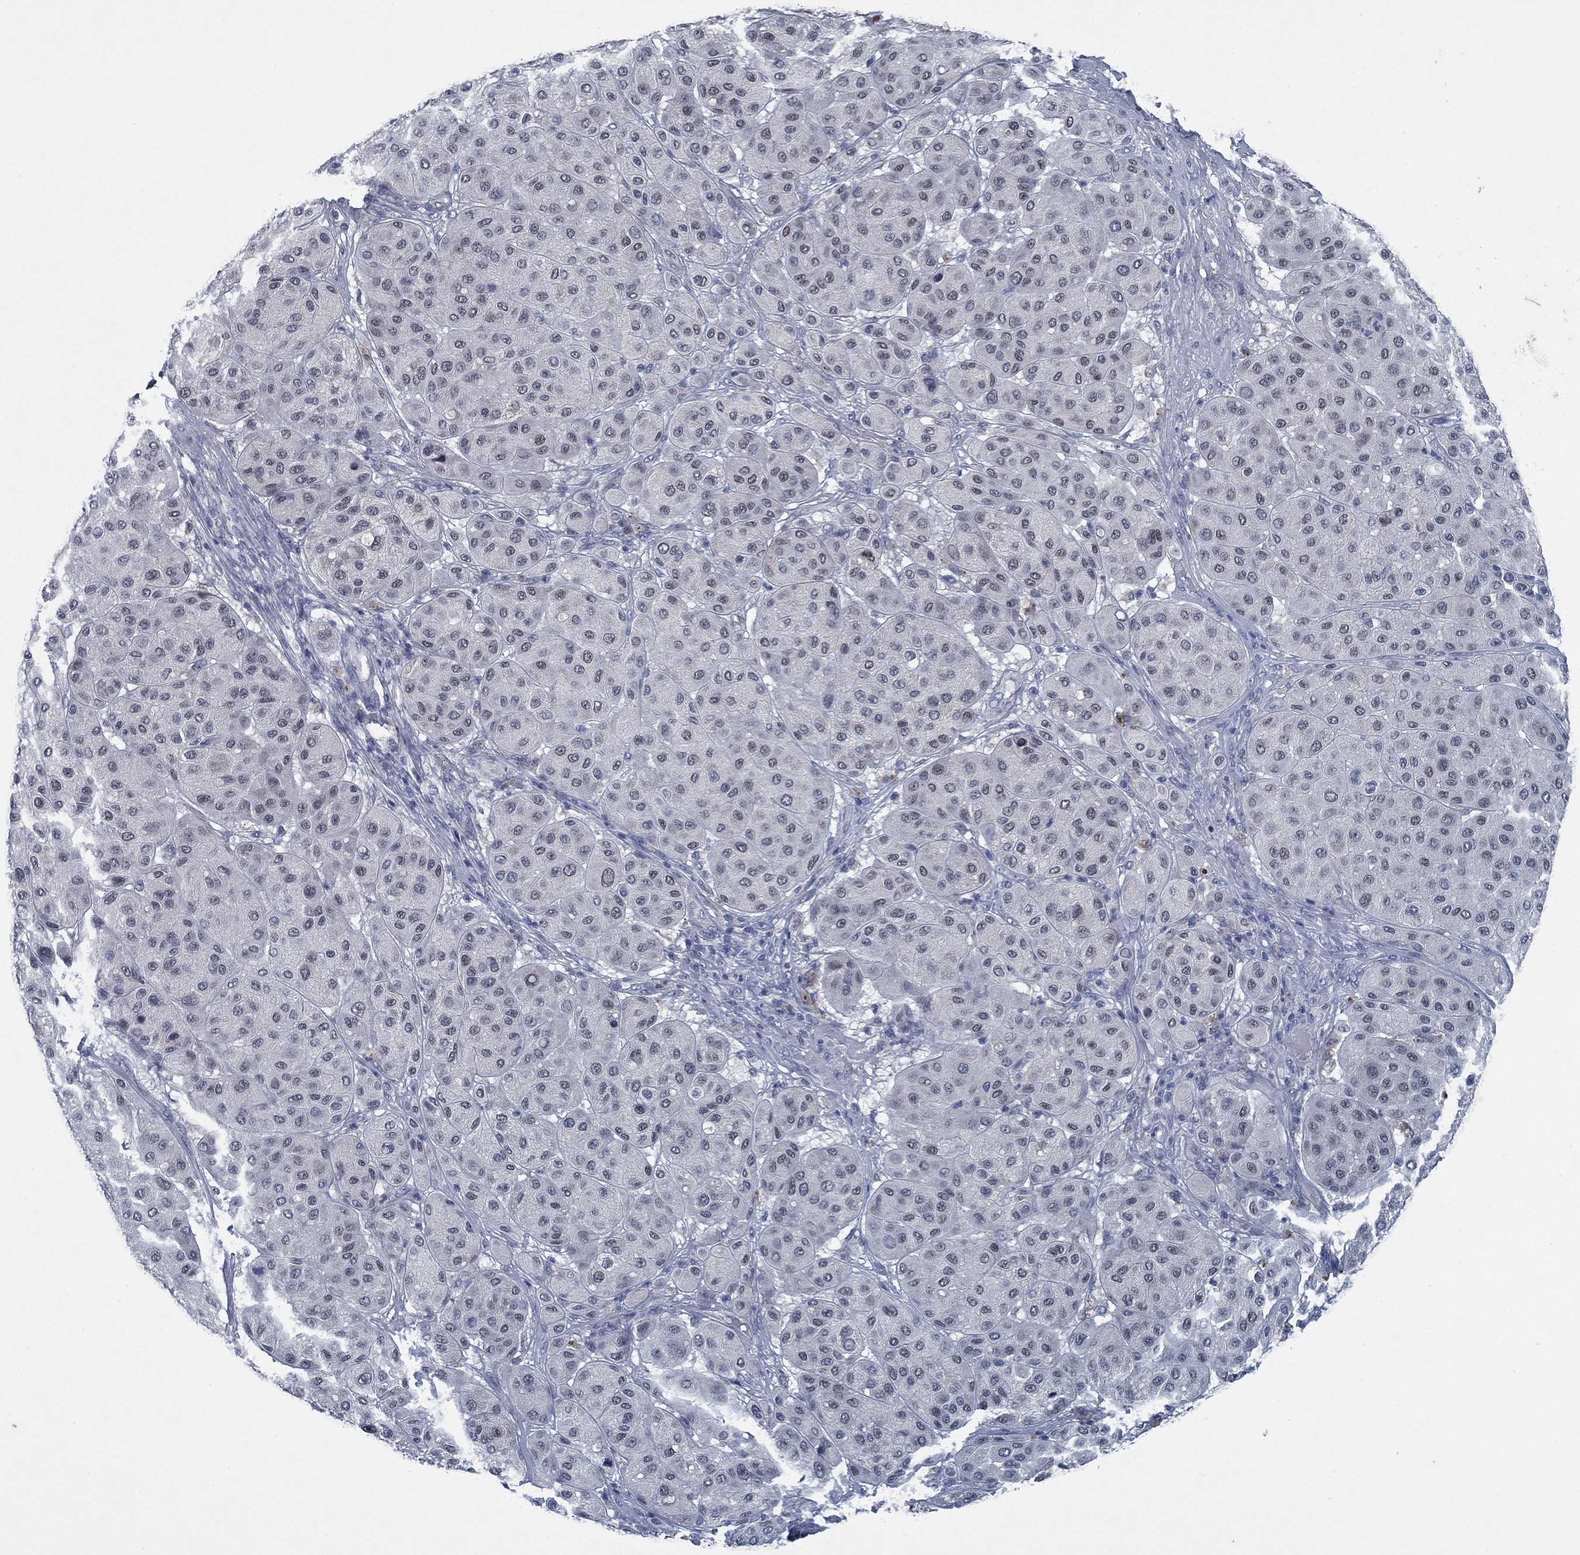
{"staining": {"intensity": "negative", "quantity": "none", "location": "none"}, "tissue": "melanoma", "cell_type": "Tumor cells", "image_type": "cancer", "snomed": [{"axis": "morphology", "description": "Malignant melanoma, Metastatic site"}, {"axis": "topography", "description": "Smooth muscle"}], "caption": "An image of human melanoma is negative for staining in tumor cells.", "gene": "PNMA8A", "patient": {"sex": "male", "age": 41}}